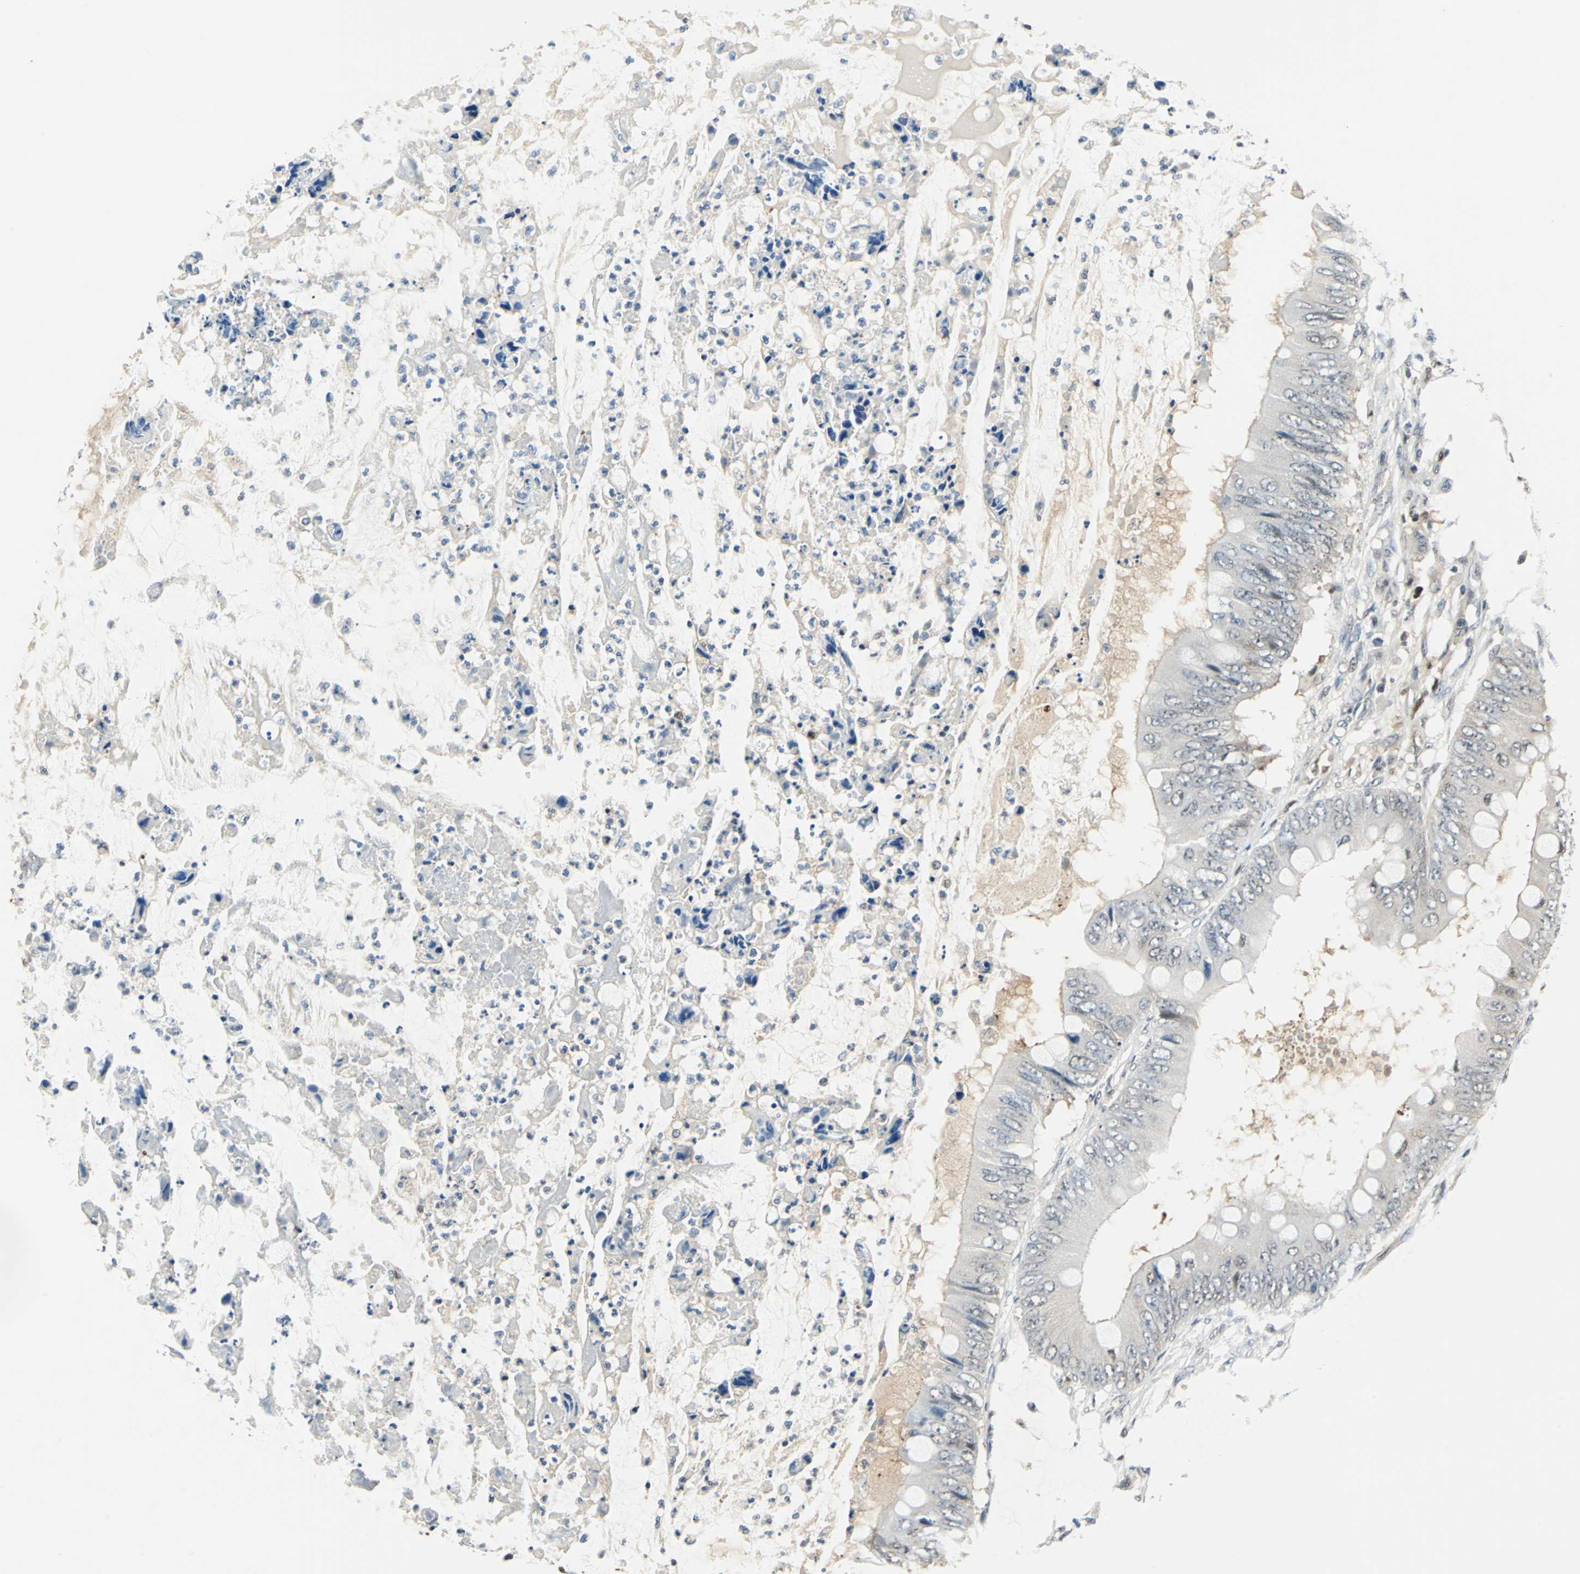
{"staining": {"intensity": "weak", "quantity": "25%-75%", "location": "cytoplasmic/membranous"}, "tissue": "colorectal cancer", "cell_type": "Tumor cells", "image_type": "cancer", "snomed": [{"axis": "morphology", "description": "Normal tissue, NOS"}, {"axis": "morphology", "description": "Adenocarcinoma, NOS"}, {"axis": "topography", "description": "Rectum"}, {"axis": "topography", "description": "Peripheral nerve tissue"}], "caption": "Immunohistochemistry (IHC) (DAB (3,3'-diaminobenzidine)) staining of colorectal cancer demonstrates weak cytoplasmic/membranous protein expression in about 25%-75% of tumor cells. (DAB (3,3'-diaminobenzidine) = brown stain, brightfield microscopy at high magnification).", "gene": "PSME1", "patient": {"sex": "female", "age": 77}}